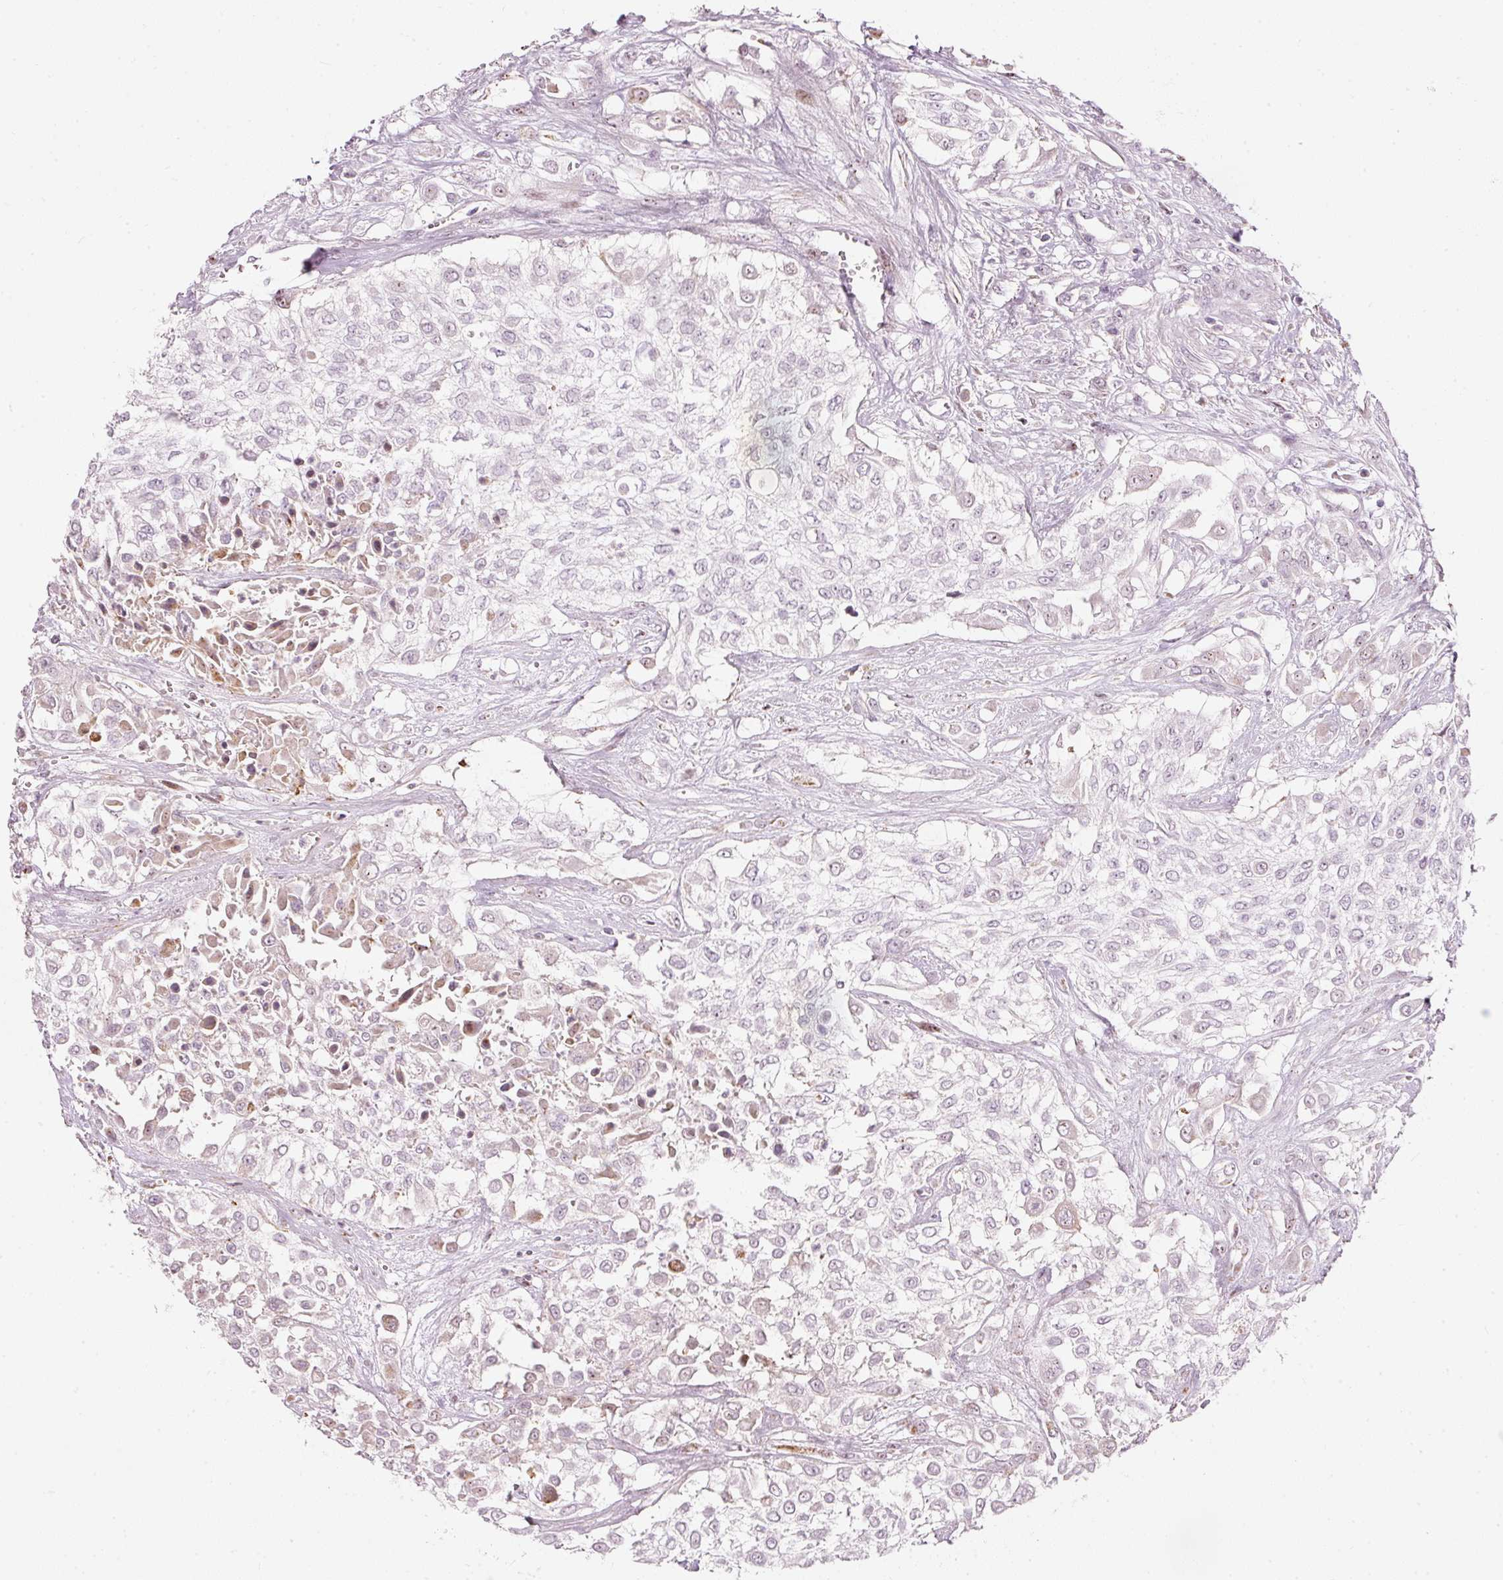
{"staining": {"intensity": "negative", "quantity": "none", "location": "none"}, "tissue": "urothelial cancer", "cell_type": "Tumor cells", "image_type": "cancer", "snomed": [{"axis": "morphology", "description": "Urothelial carcinoma, High grade"}, {"axis": "topography", "description": "Urinary bladder"}], "caption": "An IHC photomicrograph of high-grade urothelial carcinoma is shown. There is no staining in tumor cells of high-grade urothelial carcinoma. Brightfield microscopy of immunohistochemistry stained with DAB (3,3'-diaminobenzidine) (brown) and hematoxylin (blue), captured at high magnification.", "gene": "RNF39", "patient": {"sex": "male", "age": 57}}